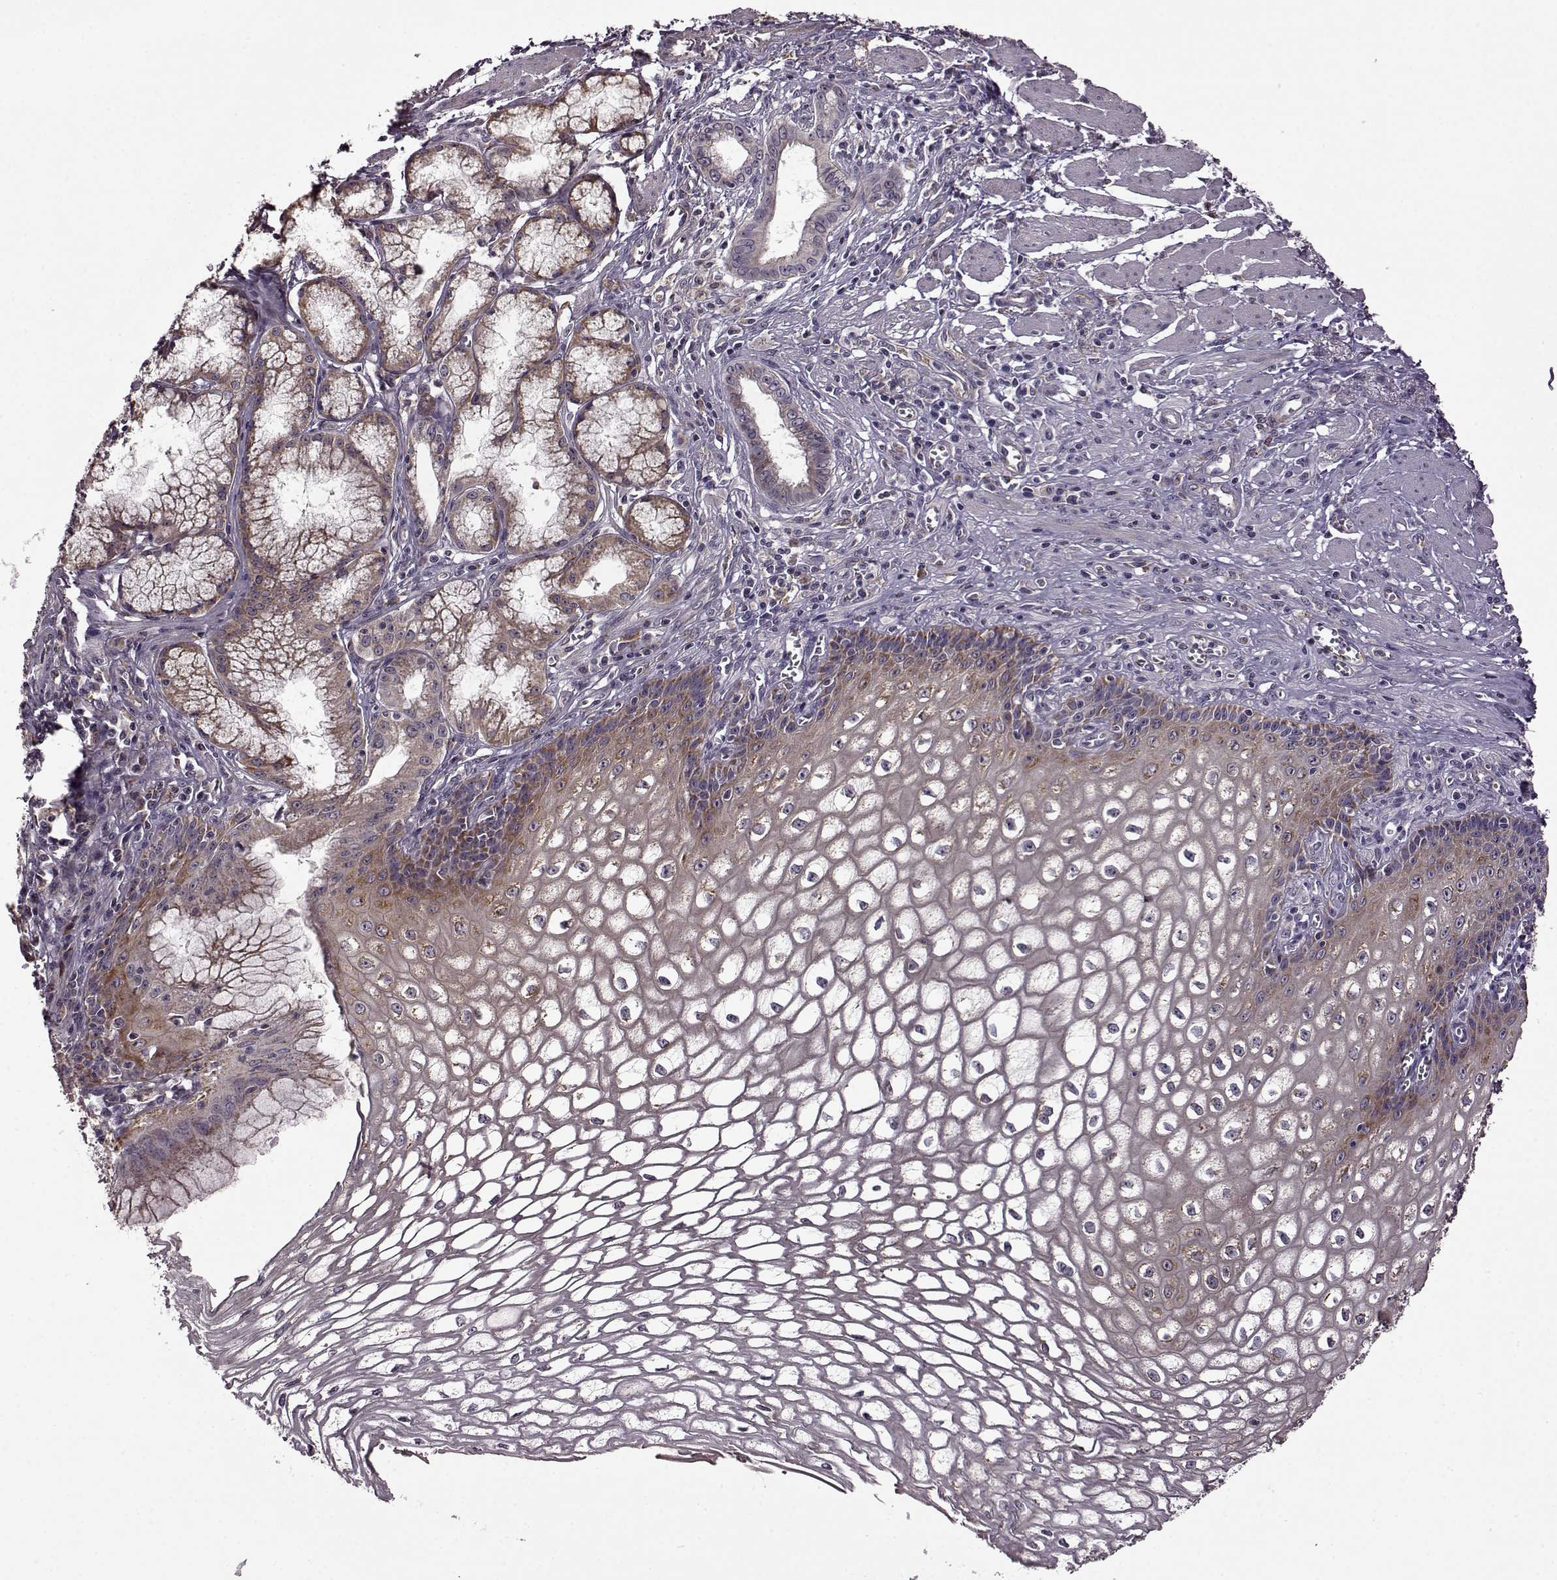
{"staining": {"intensity": "moderate", "quantity": ">75%", "location": "cytoplasmic/membranous"}, "tissue": "esophagus", "cell_type": "Squamous epithelial cells", "image_type": "normal", "snomed": [{"axis": "morphology", "description": "Normal tissue, NOS"}, {"axis": "topography", "description": "Esophagus"}], "caption": "This image reveals immunohistochemistry (IHC) staining of normal esophagus, with medium moderate cytoplasmic/membranous staining in about >75% of squamous epithelial cells.", "gene": "MTSS1", "patient": {"sex": "male", "age": 58}}